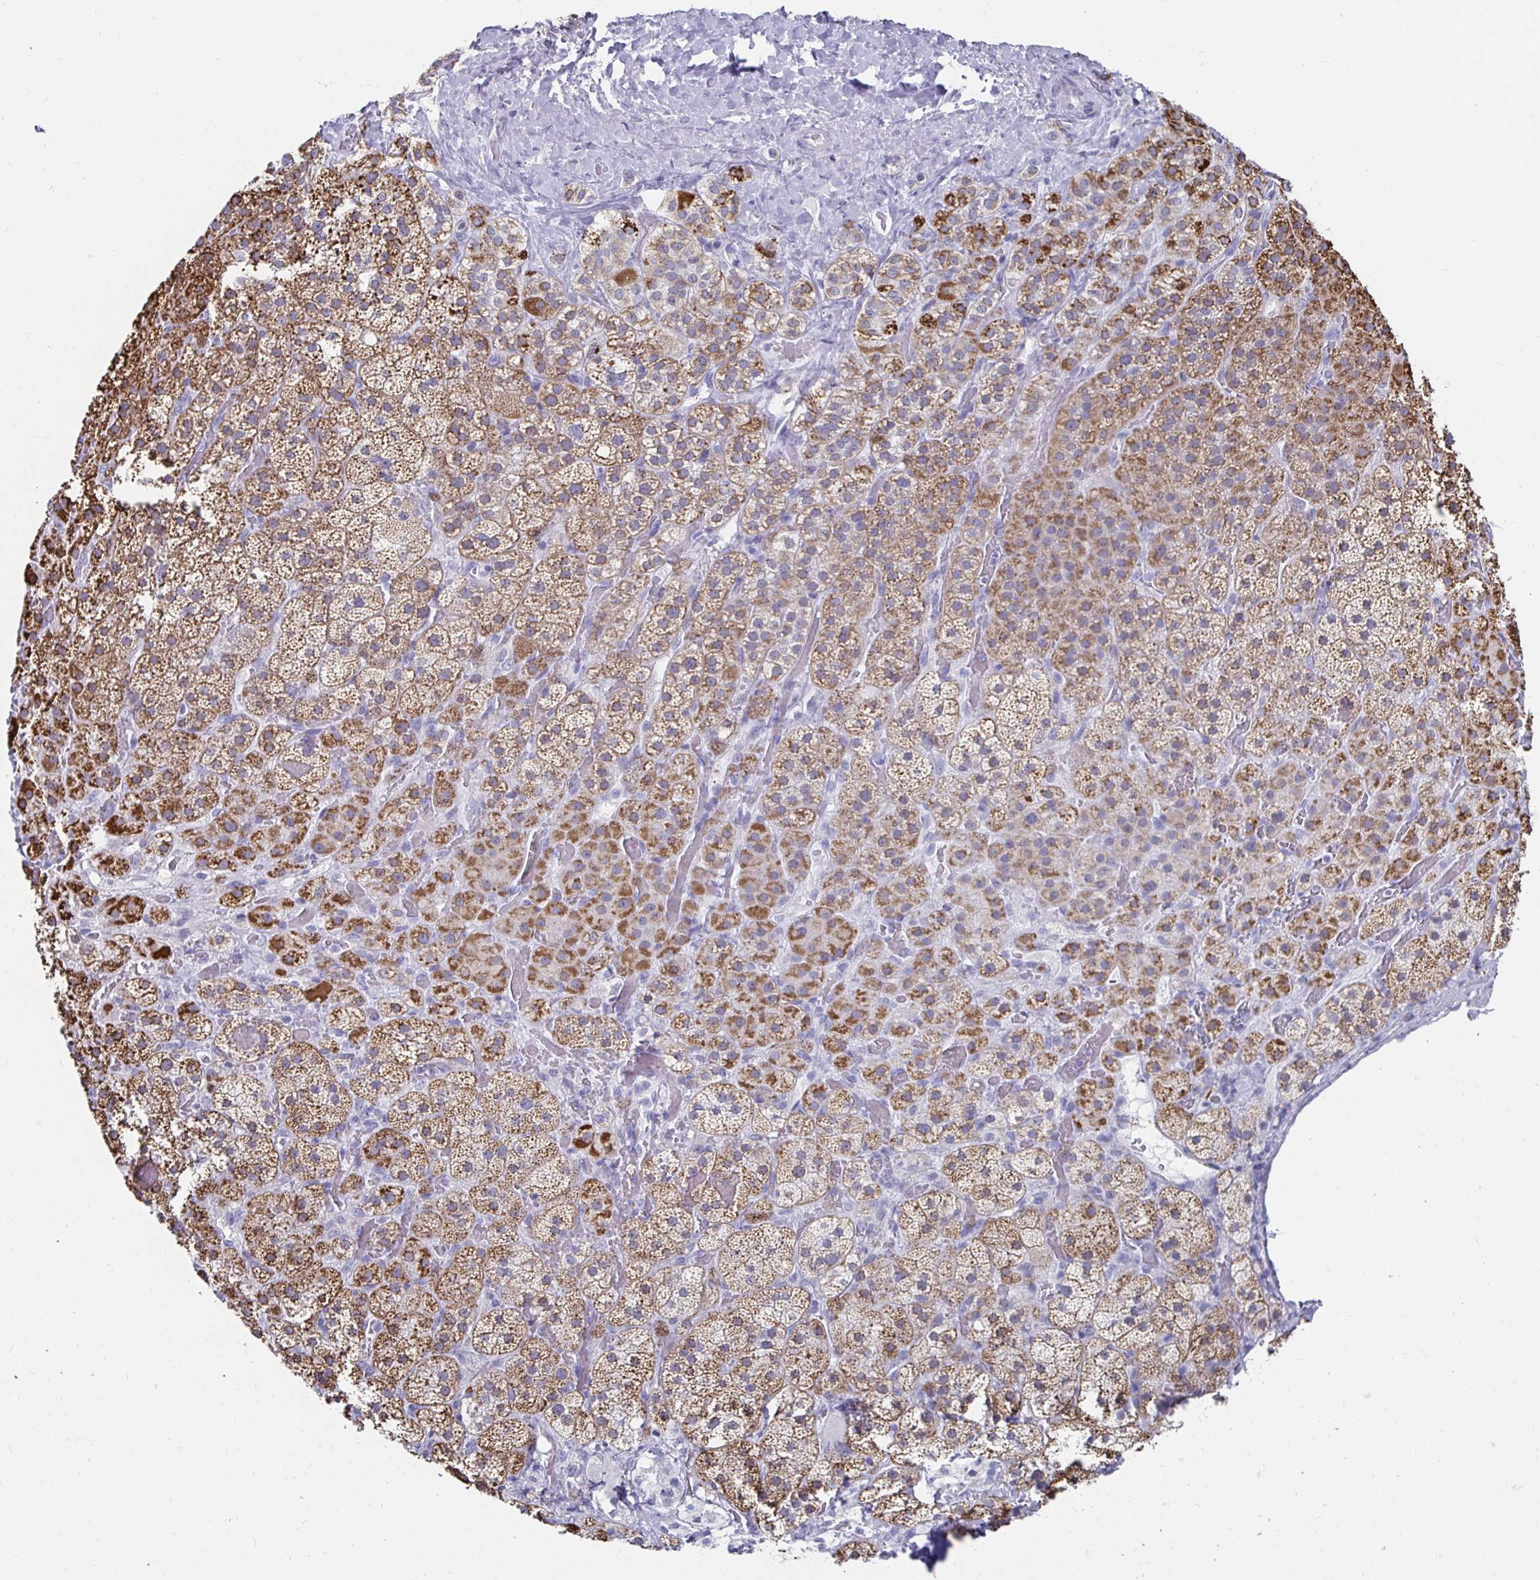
{"staining": {"intensity": "strong", "quantity": "25%-75%", "location": "cytoplasmic/membranous"}, "tissue": "adrenal gland", "cell_type": "Glandular cells", "image_type": "normal", "snomed": [{"axis": "morphology", "description": "Normal tissue, NOS"}, {"axis": "topography", "description": "Adrenal gland"}], "caption": "A brown stain highlights strong cytoplasmic/membranous expression of a protein in glandular cells of benign adrenal gland. (brown staining indicates protein expression, while blue staining denotes nuclei).", "gene": "NOCT", "patient": {"sex": "male", "age": 57}}